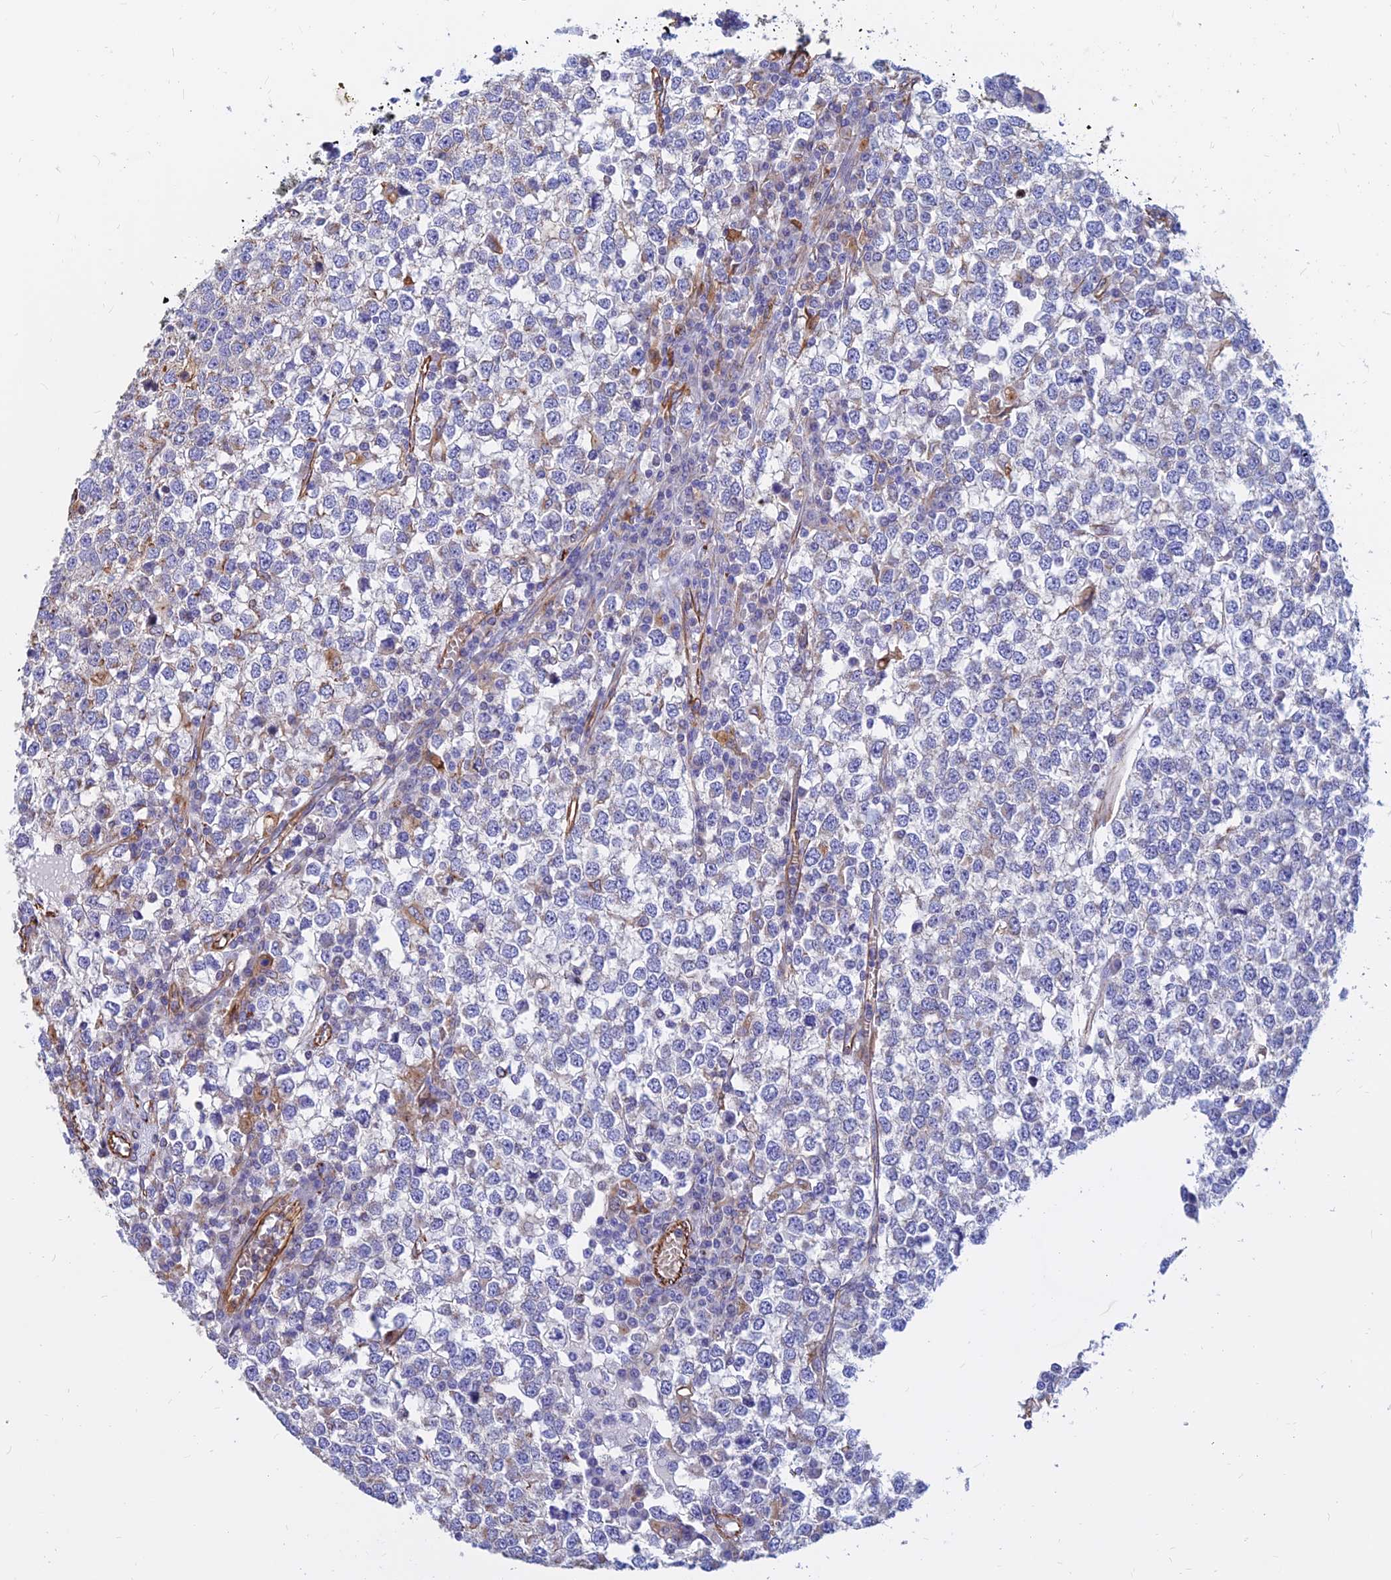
{"staining": {"intensity": "negative", "quantity": "none", "location": "none"}, "tissue": "testis cancer", "cell_type": "Tumor cells", "image_type": "cancer", "snomed": [{"axis": "morphology", "description": "Seminoma, NOS"}, {"axis": "topography", "description": "Testis"}], "caption": "Immunohistochemistry of human seminoma (testis) displays no expression in tumor cells.", "gene": "CDK18", "patient": {"sex": "male", "age": 65}}